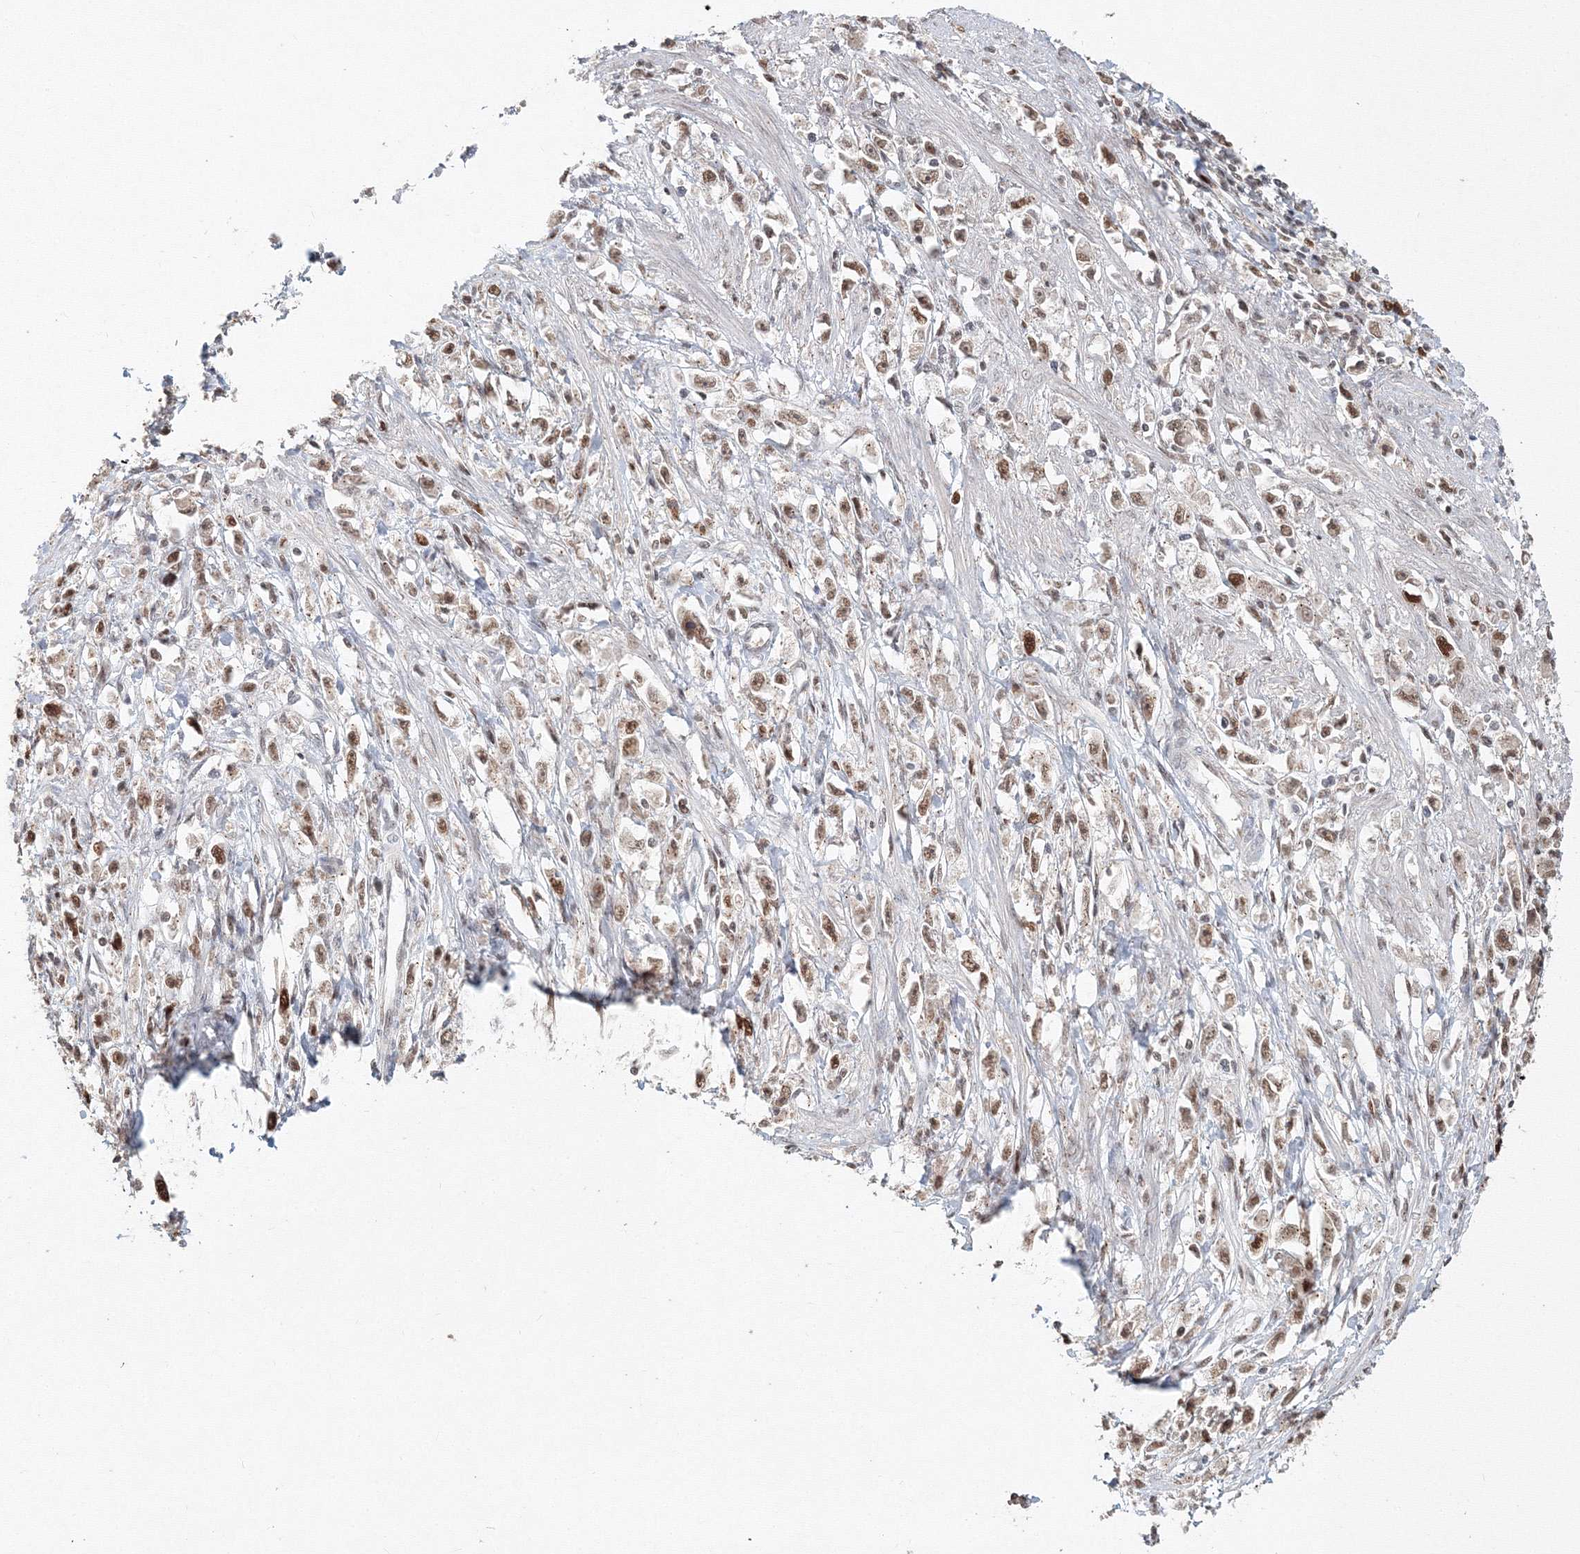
{"staining": {"intensity": "moderate", "quantity": ">75%", "location": "nuclear"}, "tissue": "stomach cancer", "cell_type": "Tumor cells", "image_type": "cancer", "snomed": [{"axis": "morphology", "description": "Adenocarcinoma, NOS"}, {"axis": "topography", "description": "Stomach"}], "caption": "Human adenocarcinoma (stomach) stained with a brown dye displays moderate nuclear positive expression in about >75% of tumor cells.", "gene": "IWS1", "patient": {"sex": "female", "age": 59}}